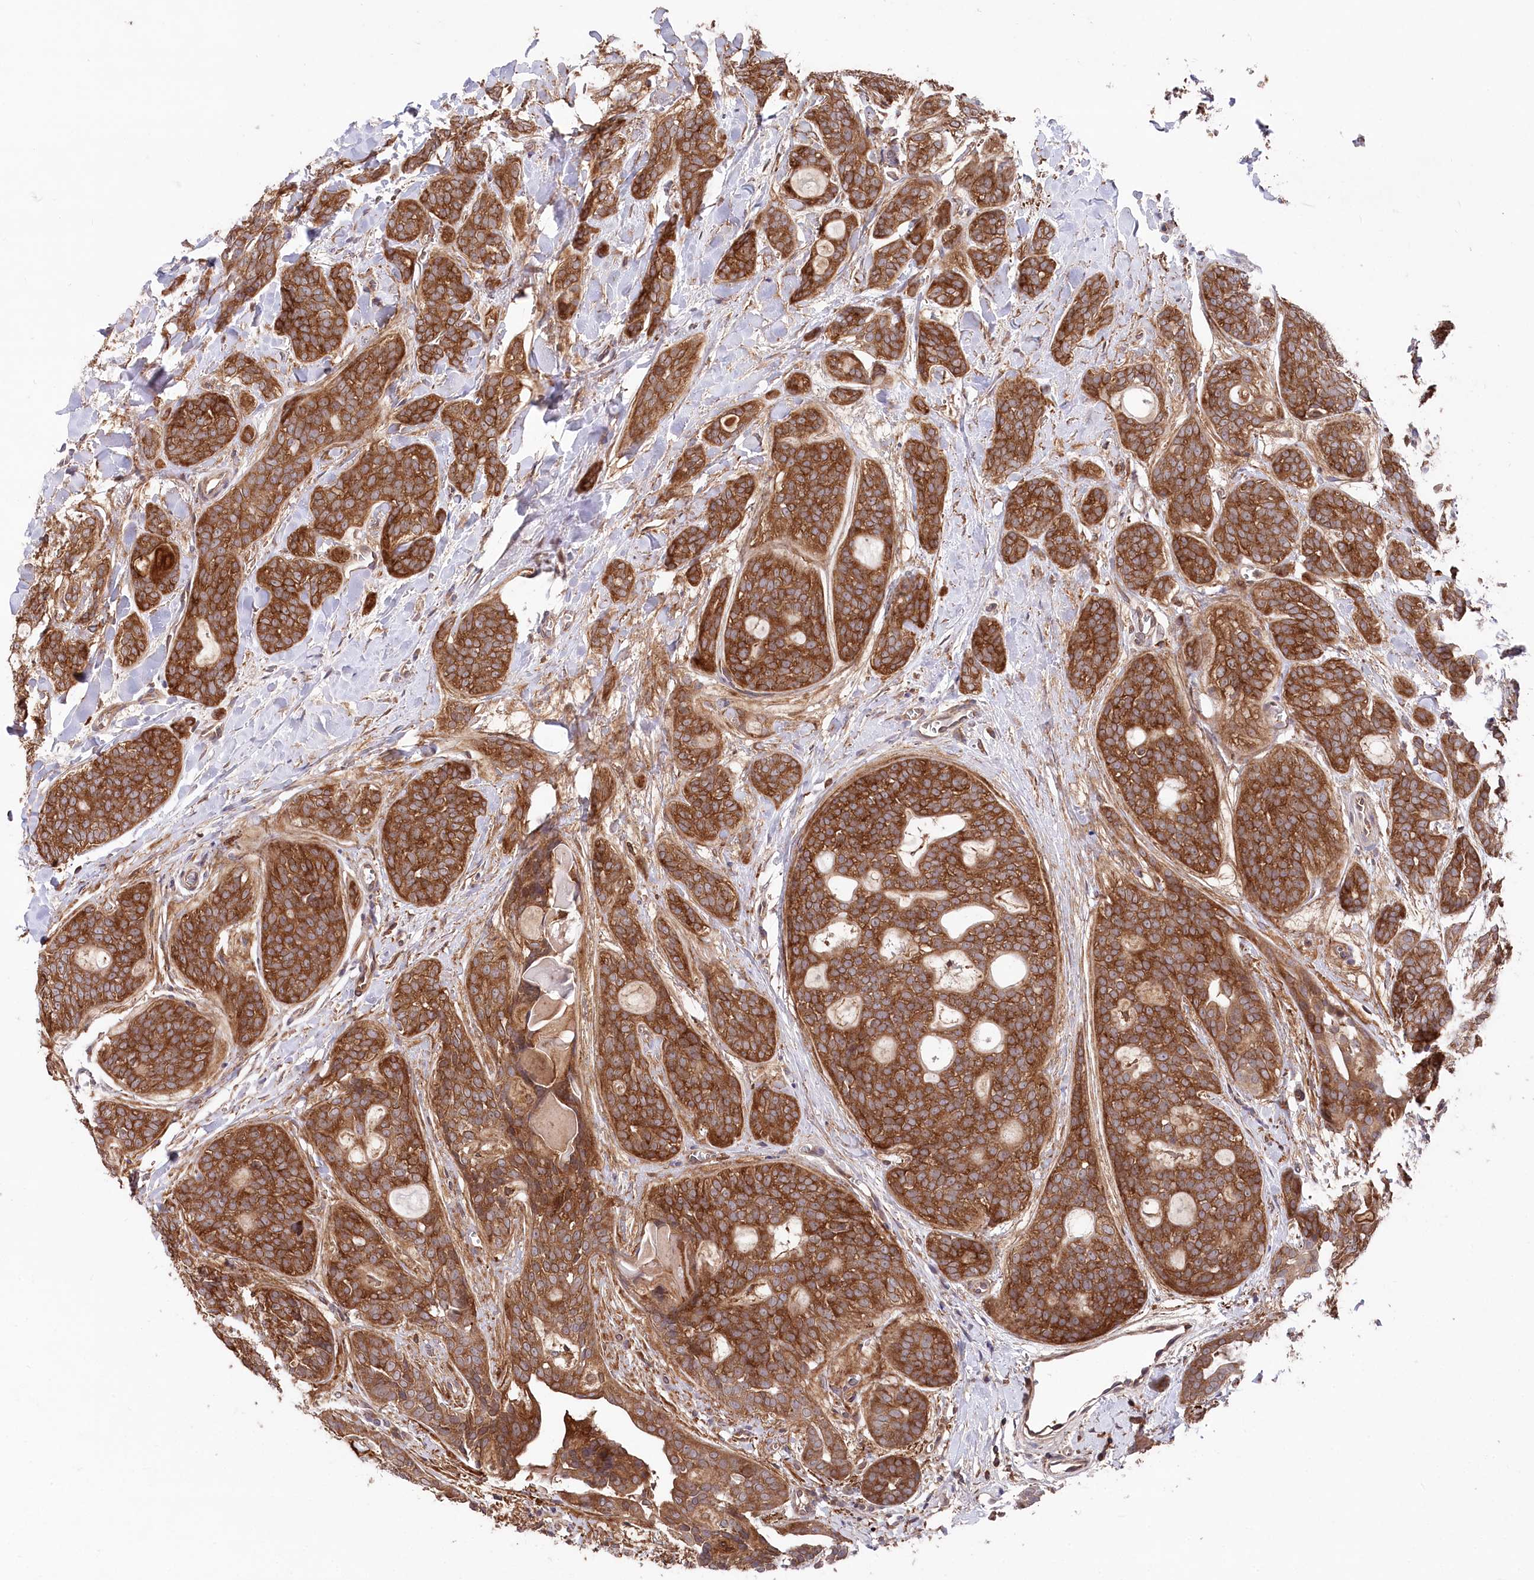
{"staining": {"intensity": "strong", "quantity": ">75%", "location": "cytoplasmic/membranous"}, "tissue": "head and neck cancer", "cell_type": "Tumor cells", "image_type": "cancer", "snomed": [{"axis": "morphology", "description": "Adenocarcinoma, NOS"}, {"axis": "topography", "description": "Head-Neck"}], "caption": "Adenocarcinoma (head and neck) was stained to show a protein in brown. There is high levels of strong cytoplasmic/membranous positivity in about >75% of tumor cells.", "gene": "PPP1R21", "patient": {"sex": "male", "age": 66}}